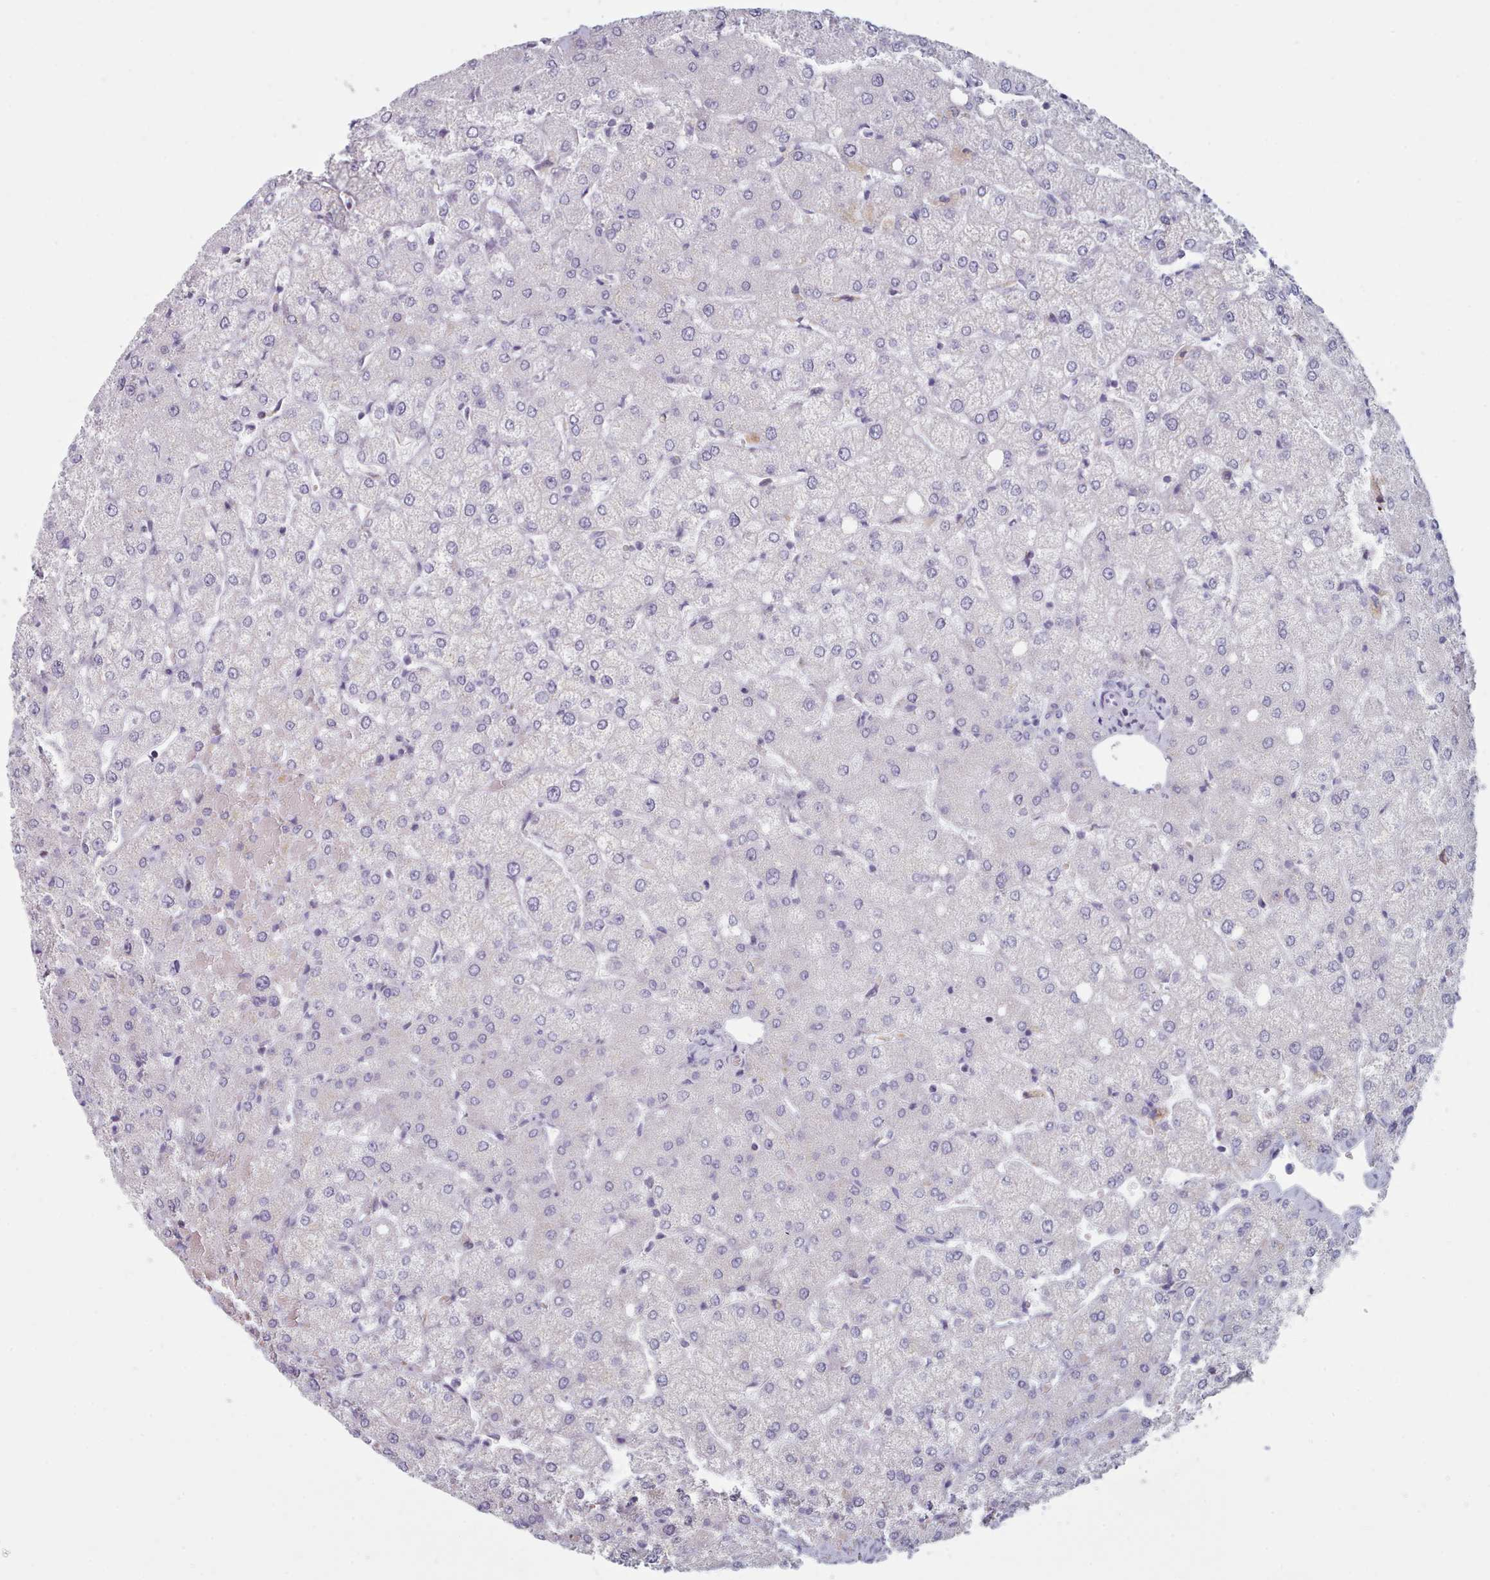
{"staining": {"intensity": "negative", "quantity": "none", "location": "none"}, "tissue": "liver", "cell_type": "Cholangiocytes", "image_type": "normal", "snomed": [{"axis": "morphology", "description": "Normal tissue, NOS"}, {"axis": "topography", "description": "Liver"}], "caption": "This micrograph is of unremarkable liver stained with IHC to label a protein in brown with the nuclei are counter-stained blue. There is no expression in cholangiocytes.", "gene": "FAM170B", "patient": {"sex": "female", "age": 54}}